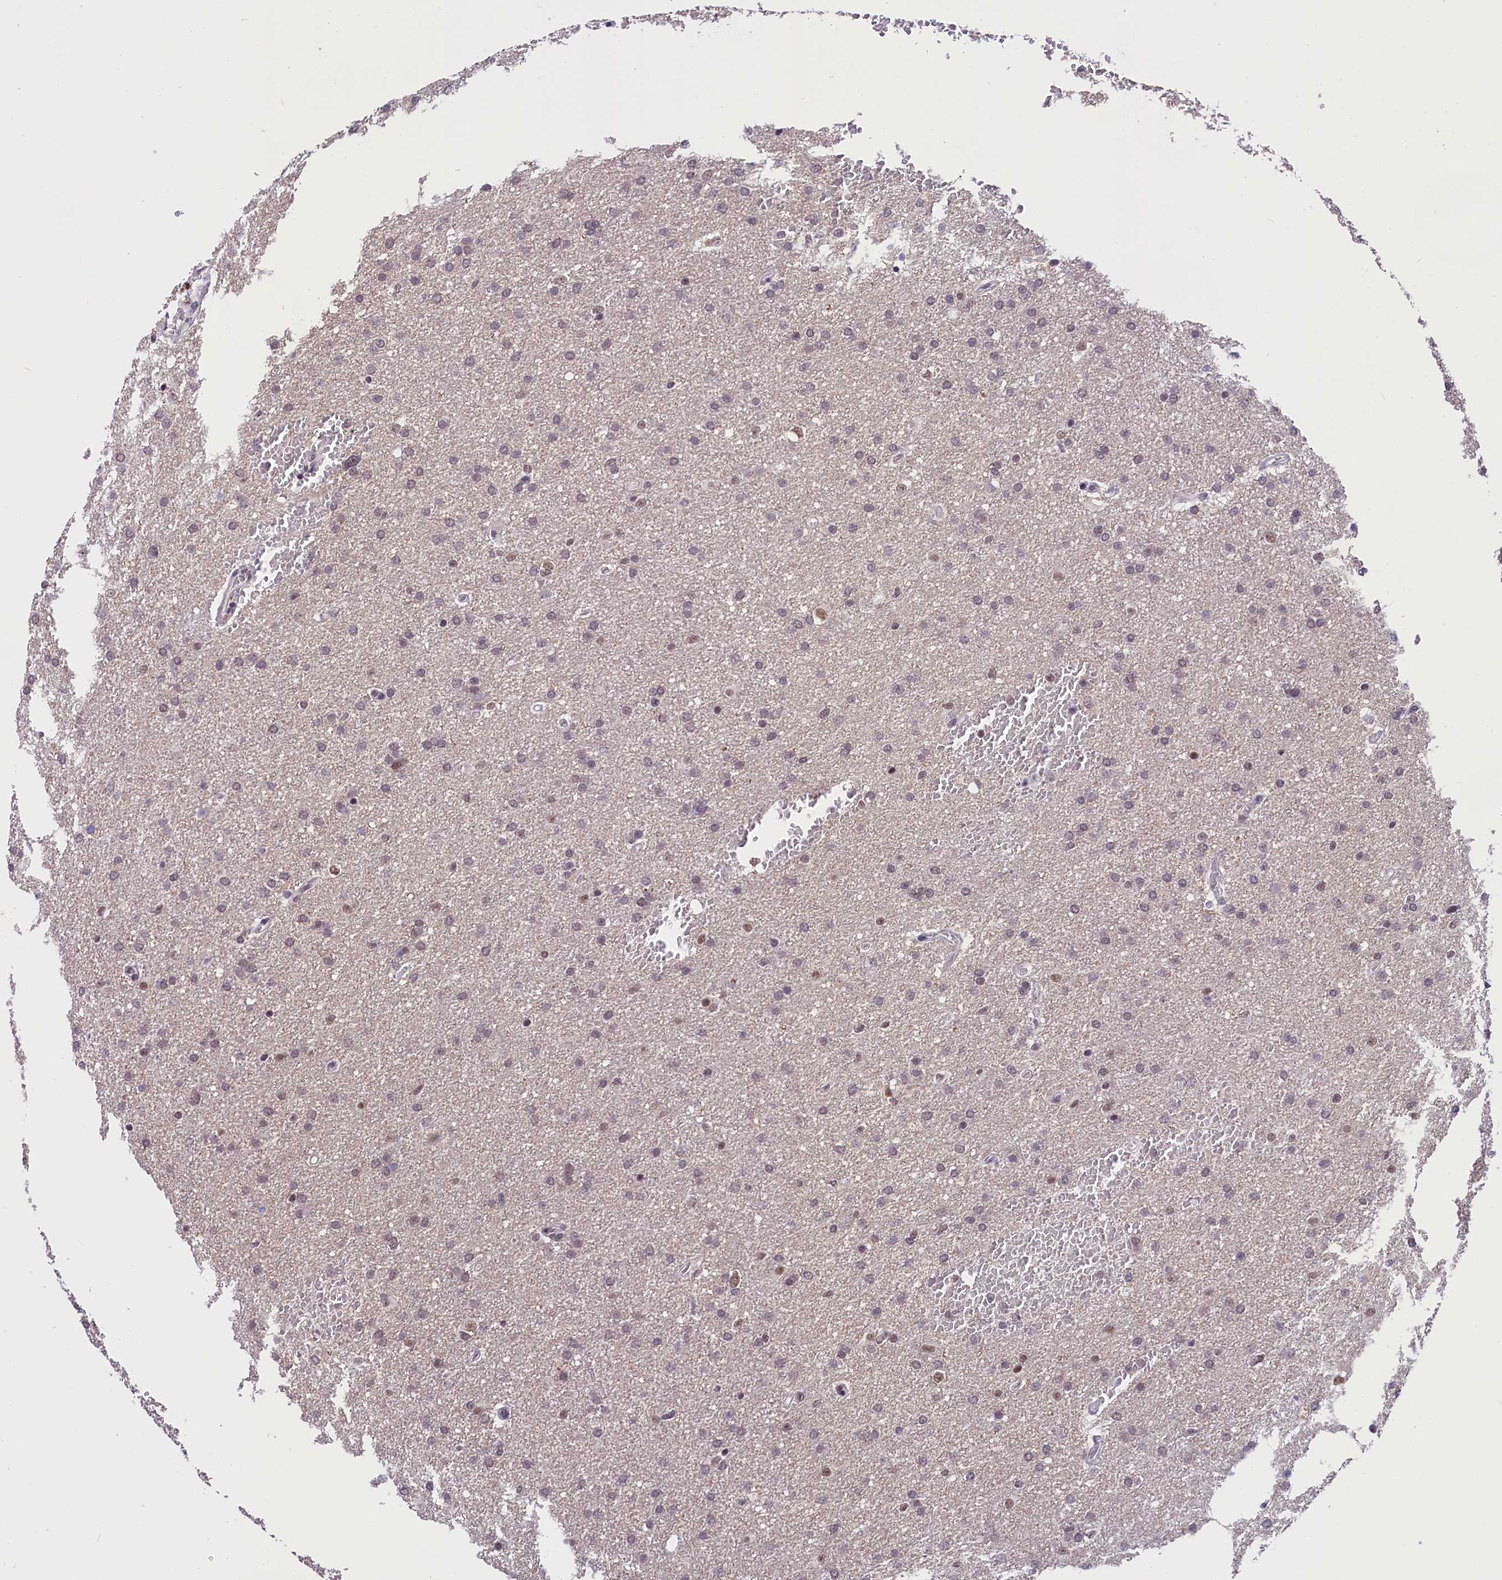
{"staining": {"intensity": "weak", "quantity": "25%-75%", "location": "nuclear"}, "tissue": "glioma", "cell_type": "Tumor cells", "image_type": "cancer", "snomed": [{"axis": "morphology", "description": "Glioma, malignant, High grade"}, {"axis": "topography", "description": "Cerebral cortex"}], "caption": "Glioma was stained to show a protein in brown. There is low levels of weak nuclear staining in about 25%-75% of tumor cells.", "gene": "ZC3H4", "patient": {"sex": "female", "age": 36}}